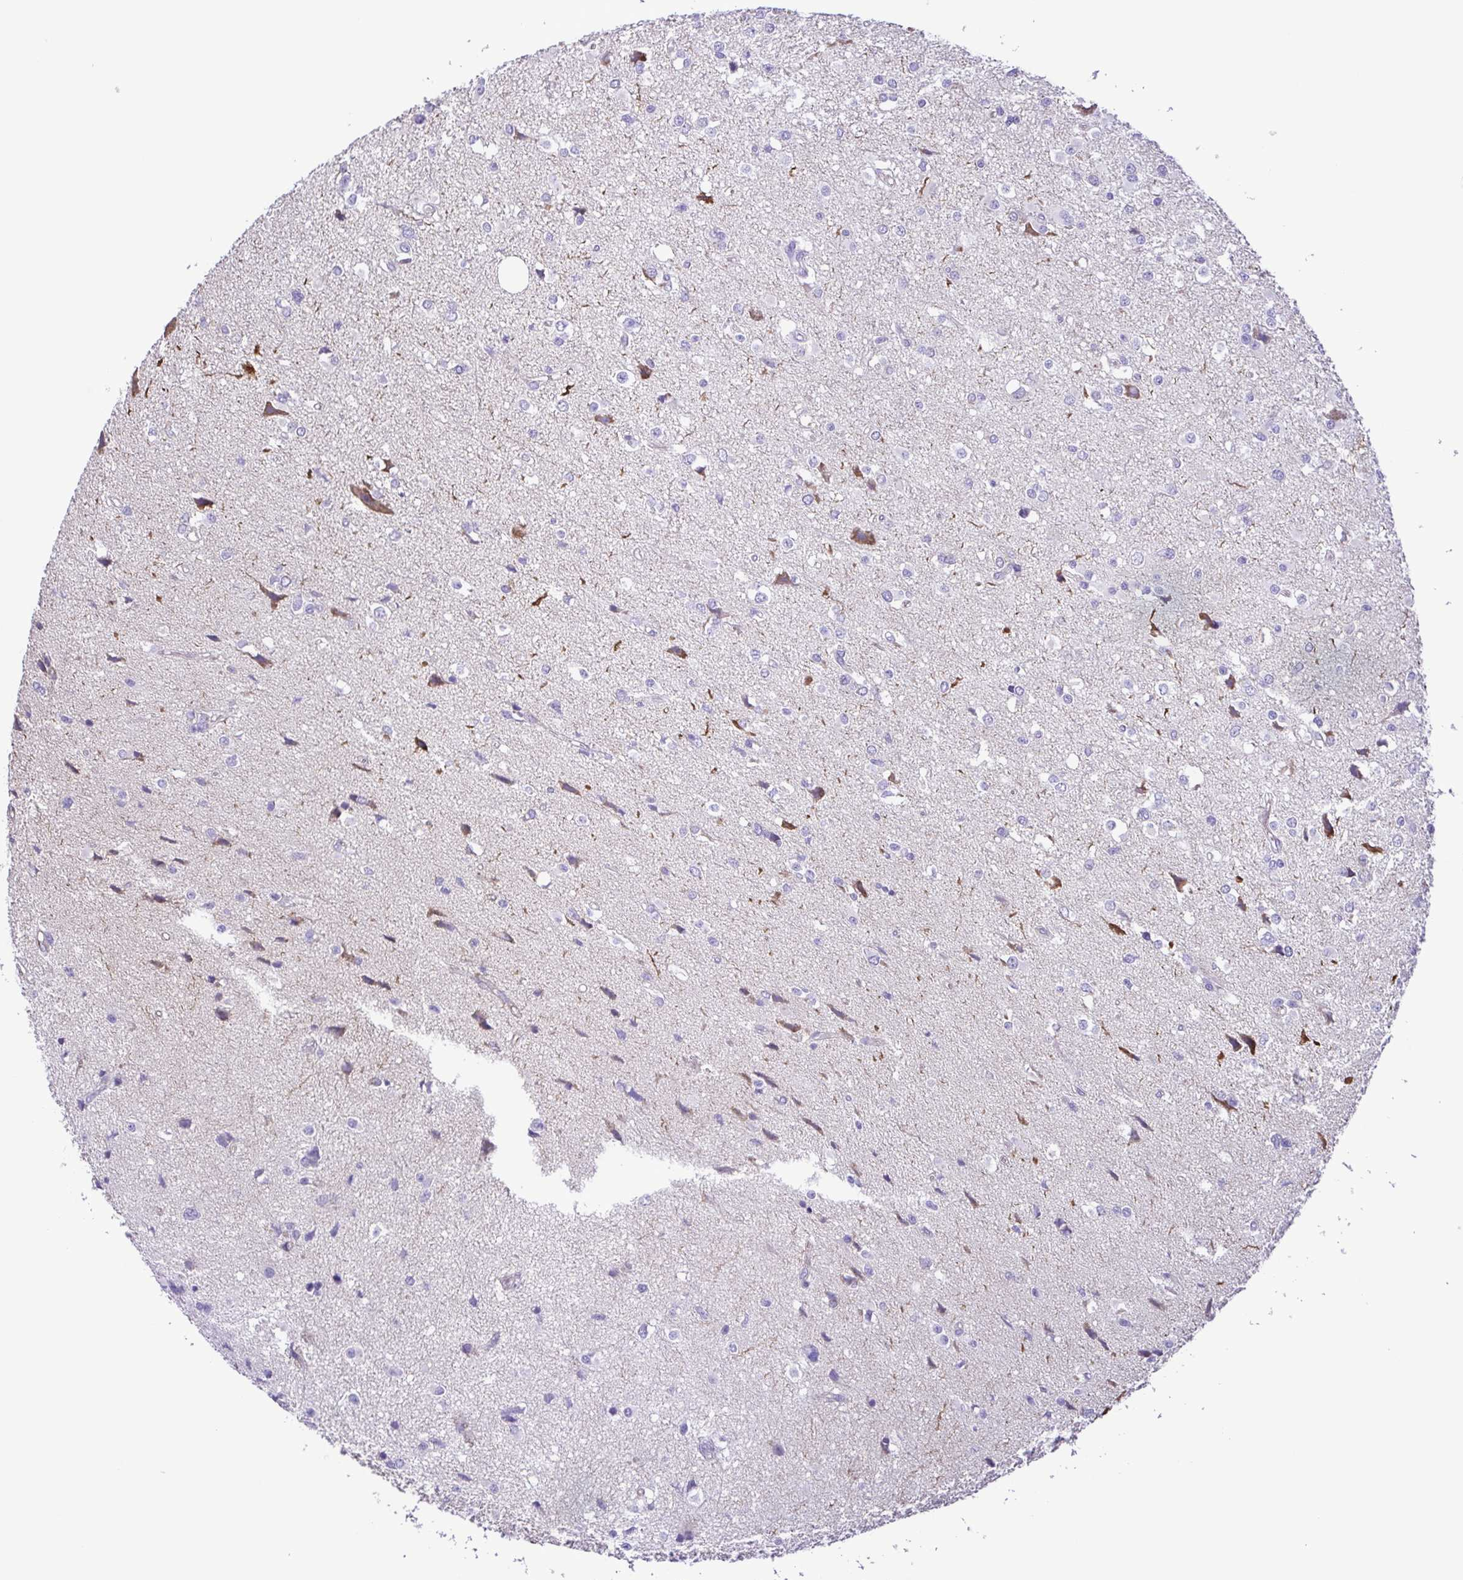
{"staining": {"intensity": "negative", "quantity": "none", "location": "none"}, "tissue": "glioma", "cell_type": "Tumor cells", "image_type": "cancer", "snomed": [{"axis": "morphology", "description": "Glioma, malignant, High grade"}, {"axis": "topography", "description": "Brain"}], "caption": "This photomicrograph is of glioma stained with immunohistochemistry (IHC) to label a protein in brown with the nuclei are counter-stained blue. There is no positivity in tumor cells.", "gene": "FLT1", "patient": {"sex": "male", "age": 54}}